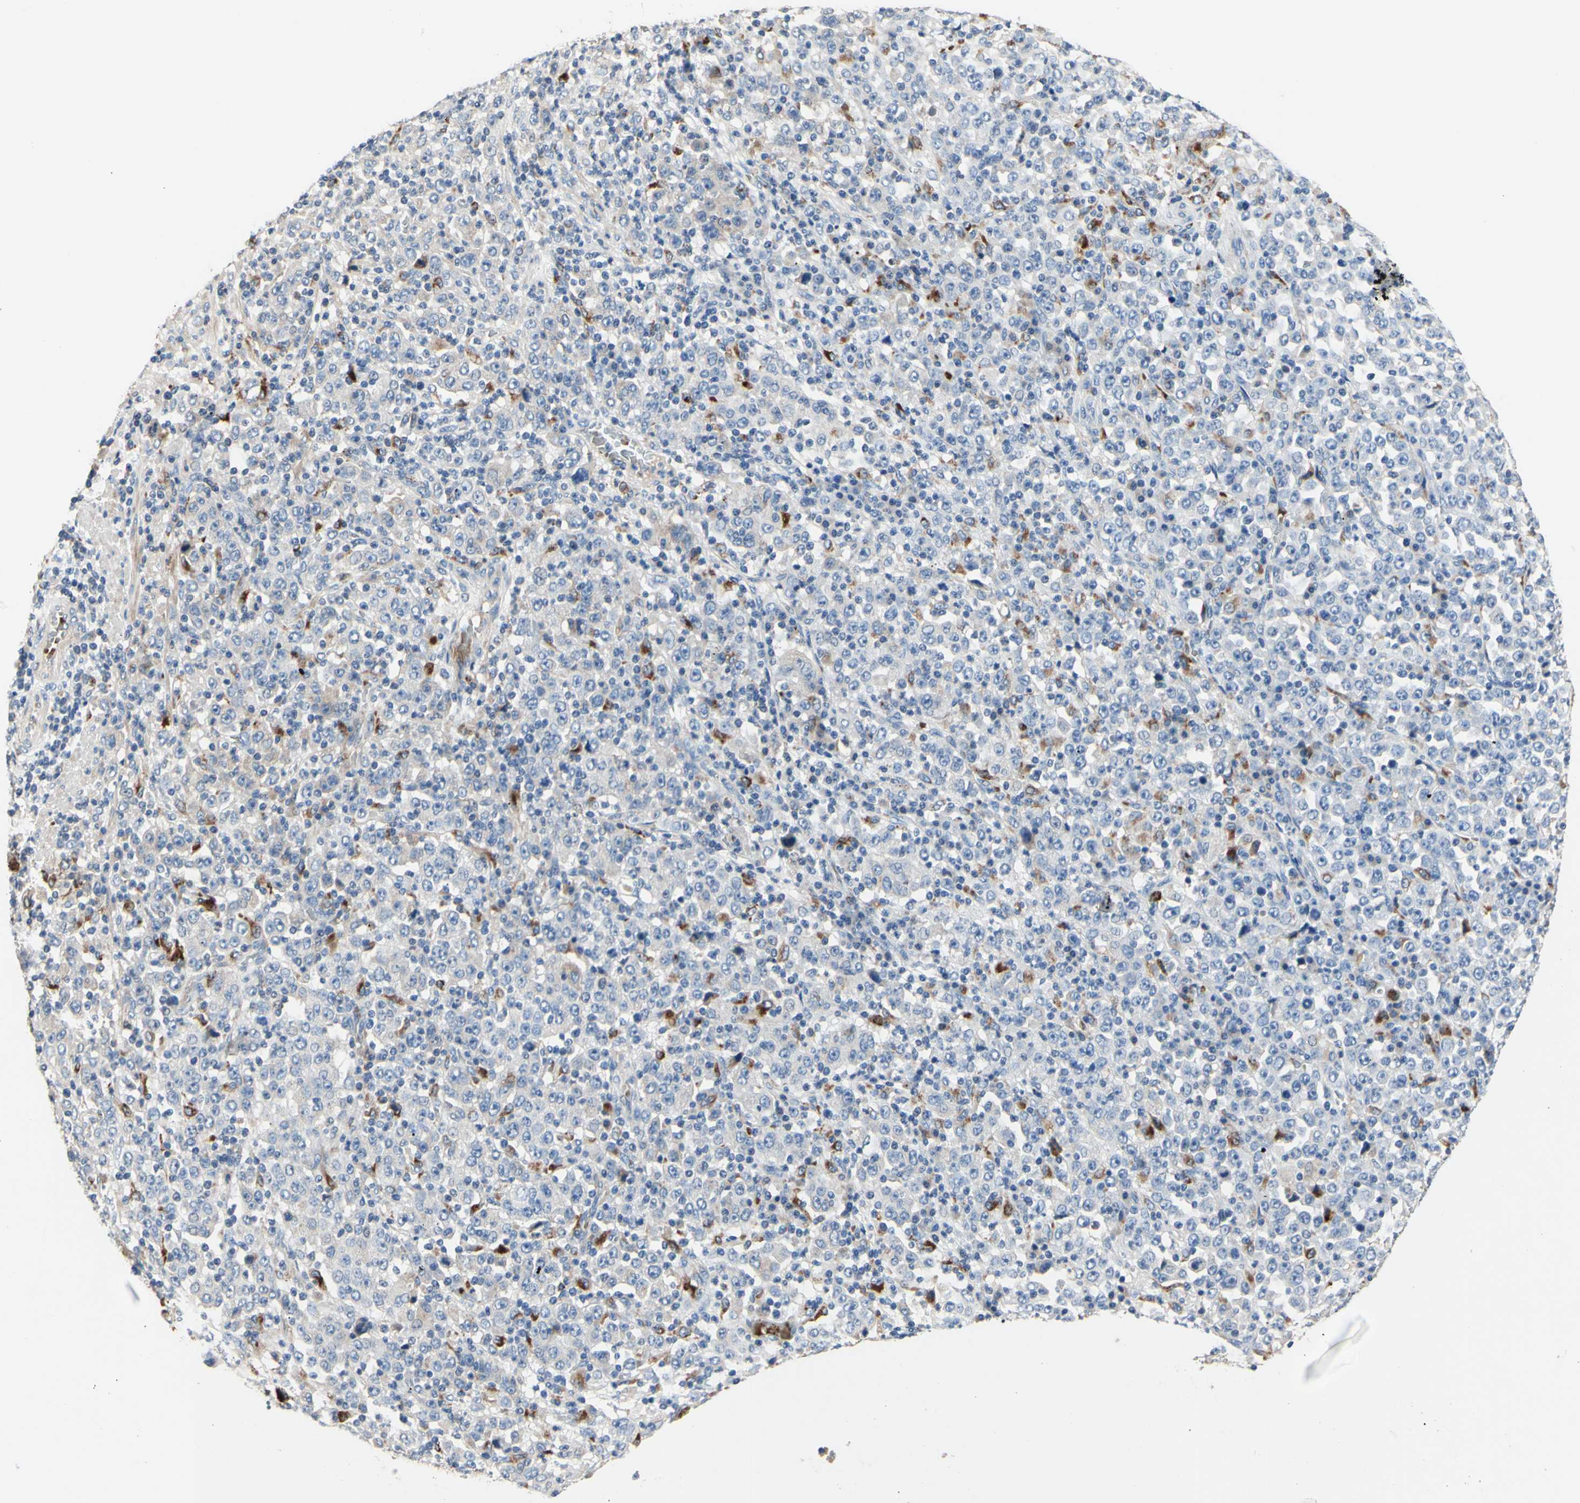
{"staining": {"intensity": "moderate", "quantity": "<25%", "location": "cytoplasmic/membranous"}, "tissue": "stomach cancer", "cell_type": "Tumor cells", "image_type": "cancer", "snomed": [{"axis": "morphology", "description": "Normal tissue, NOS"}, {"axis": "morphology", "description": "Adenocarcinoma, NOS"}, {"axis": "topography", "description": "Stomach, upper"}, {"axis": "topography", "description": "Stomach"}], "caption": "Tumor cells exhibit low levels of moderate cytoplasmic/membranous staining in about <25% of cells in human stomach cancer.", "gene": "CDON", "patient": {"sex": "male", "age": 59}}